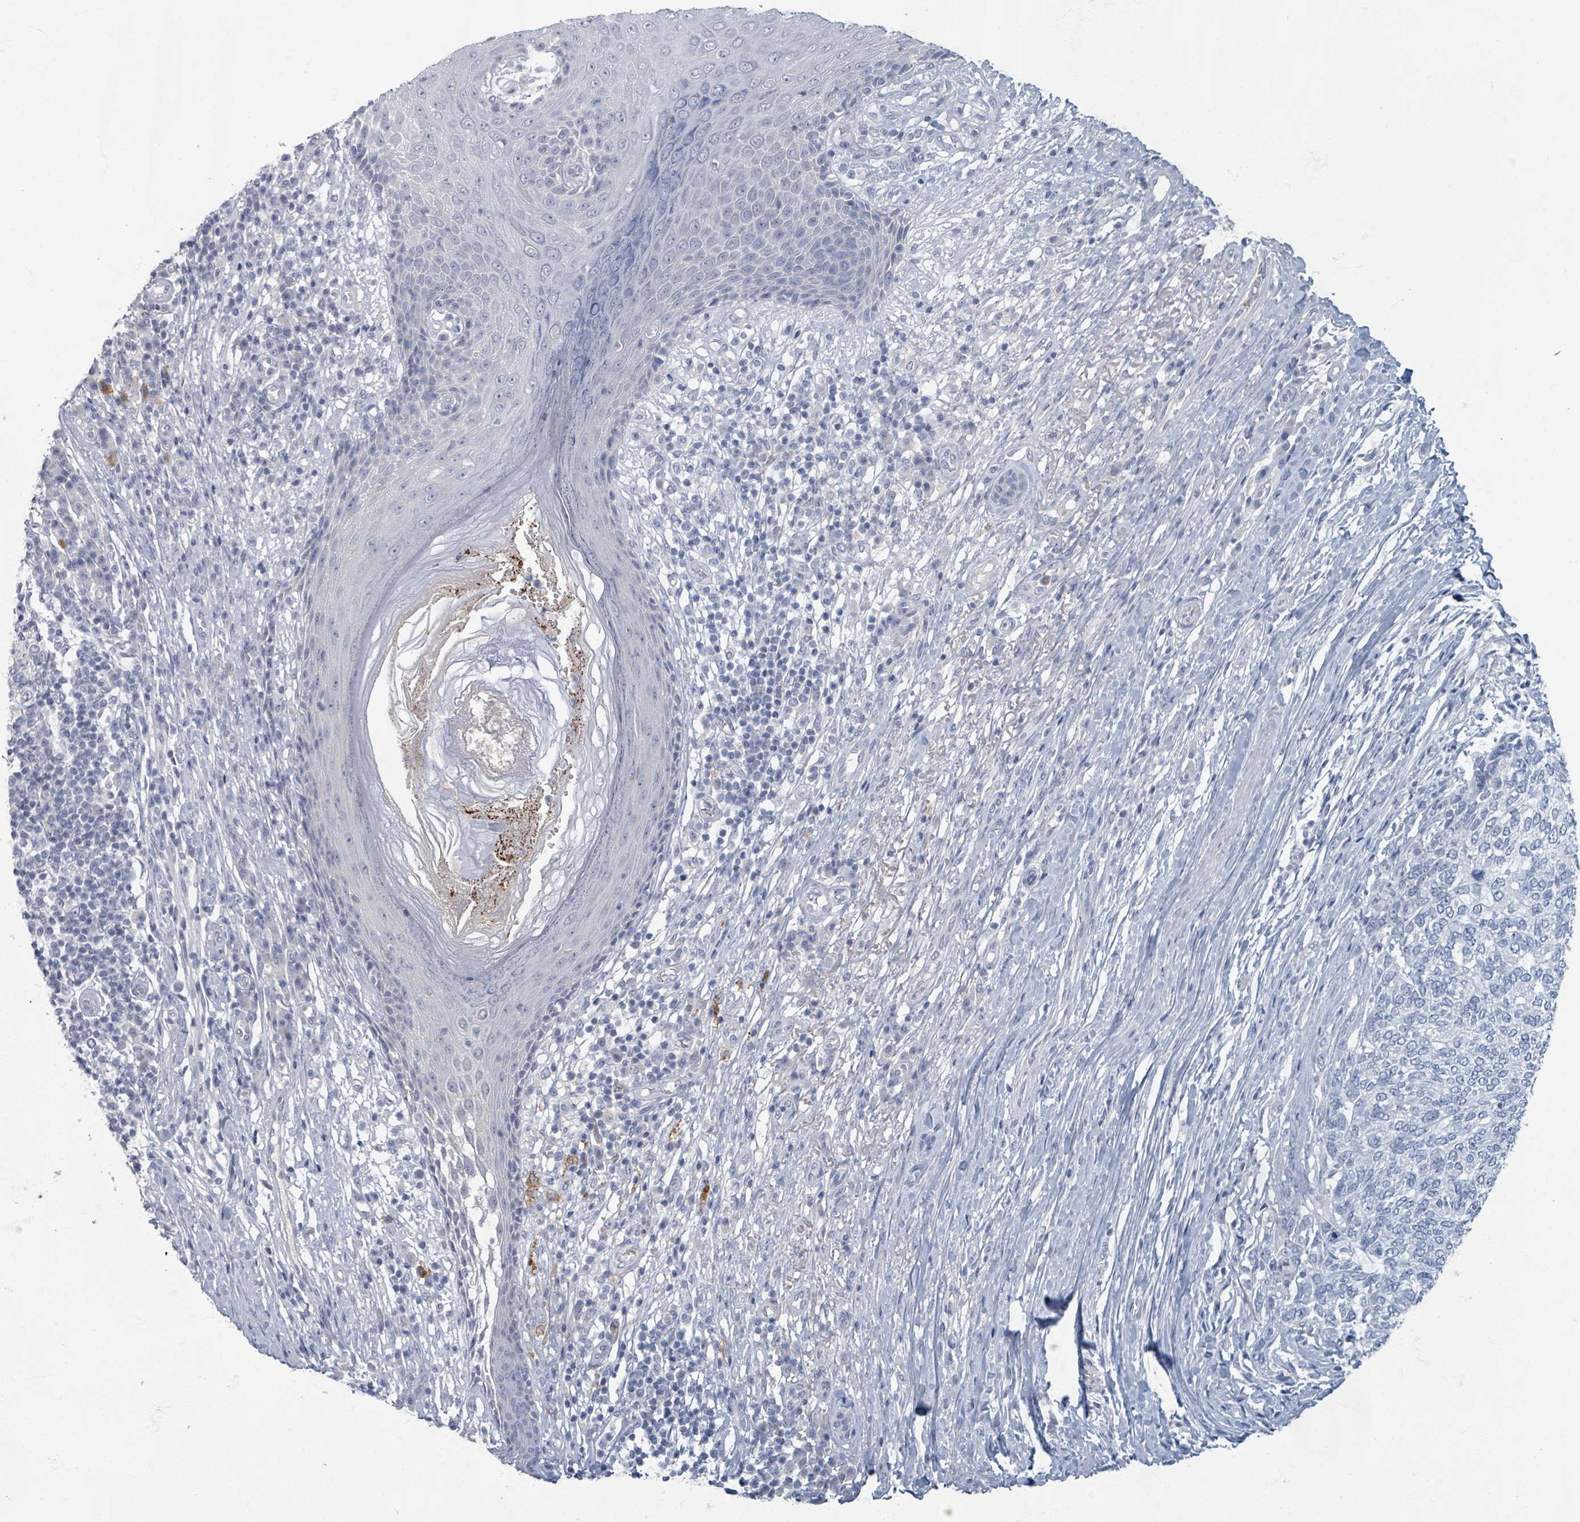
{"staining": {"intensity": "negative", "quantity": "none", "location": "none"}, "tissue": "skin cancer", "cell_type": "Tumor cells", "image_type": "cancer", "snomed": [{"axis": "morphology", "description": "Basal cell carcinoma"}, {"axis": "topography", "description": "Skin"}], "caption": "The IHC image has no significant positivity in tumor cells of skin basal cell carcinoma tissue.", "gene": "WNT11", "patient": {"sex": "female", "age": 65}}